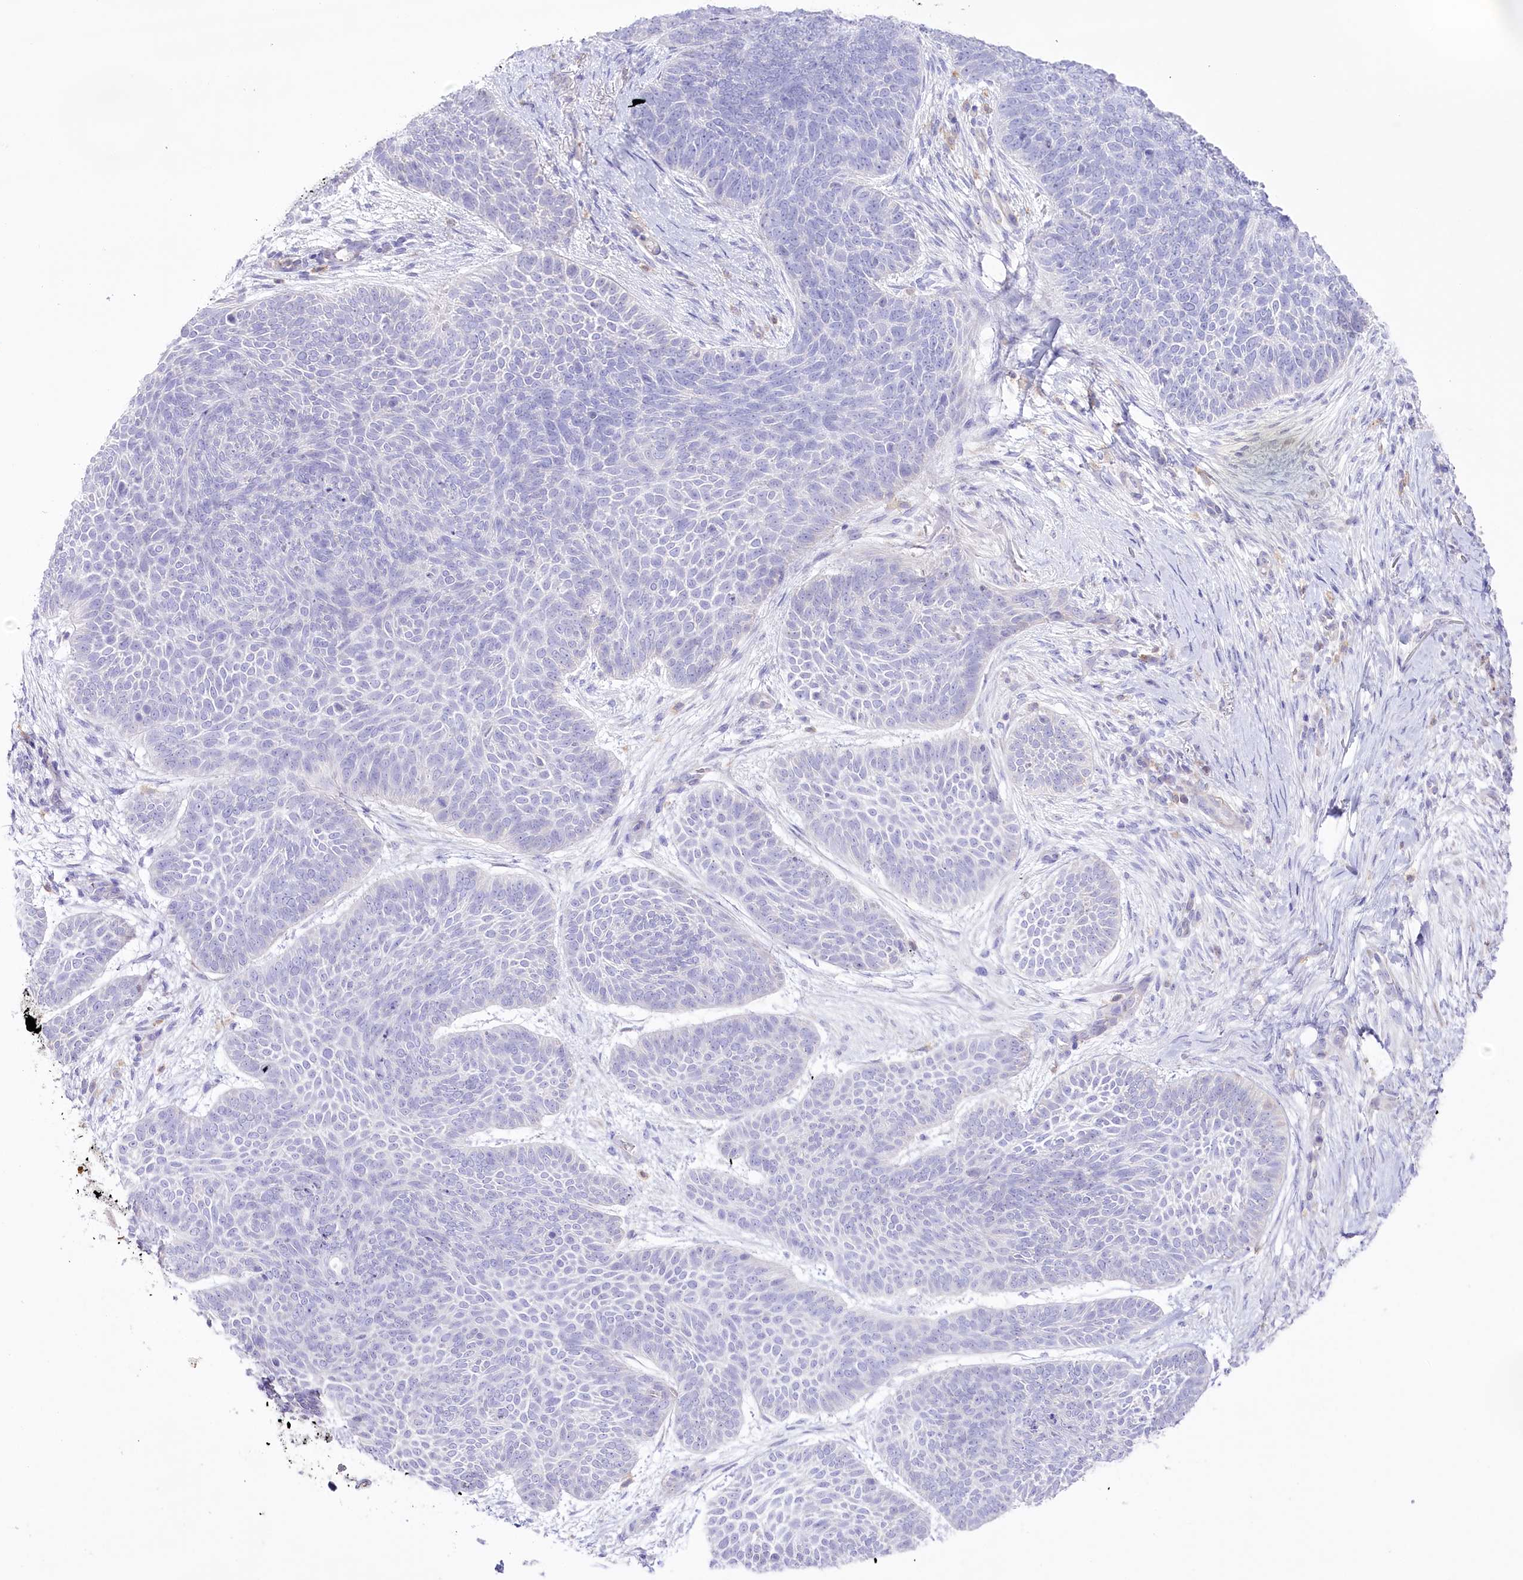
{"staining": {"intensity": "negative", "quantity": "none", "location": "none"}, "tissue": "skin cancer", "cell_type": "Tumor cells", "image_type": "cancer", "snomed": [{"axis": "morphology", "description": "Basal cell carcinoma"}, {"axis": "topography", "description": "Skin"}], "caption": "This micrograph is of skin cancer stained with IHC to label a protein in brown with the nuclei are counter-stained blue. There is no expression in tumor cells.", "gene": "SLC39A10", "patient": {"sex": "male", "age": 85}}